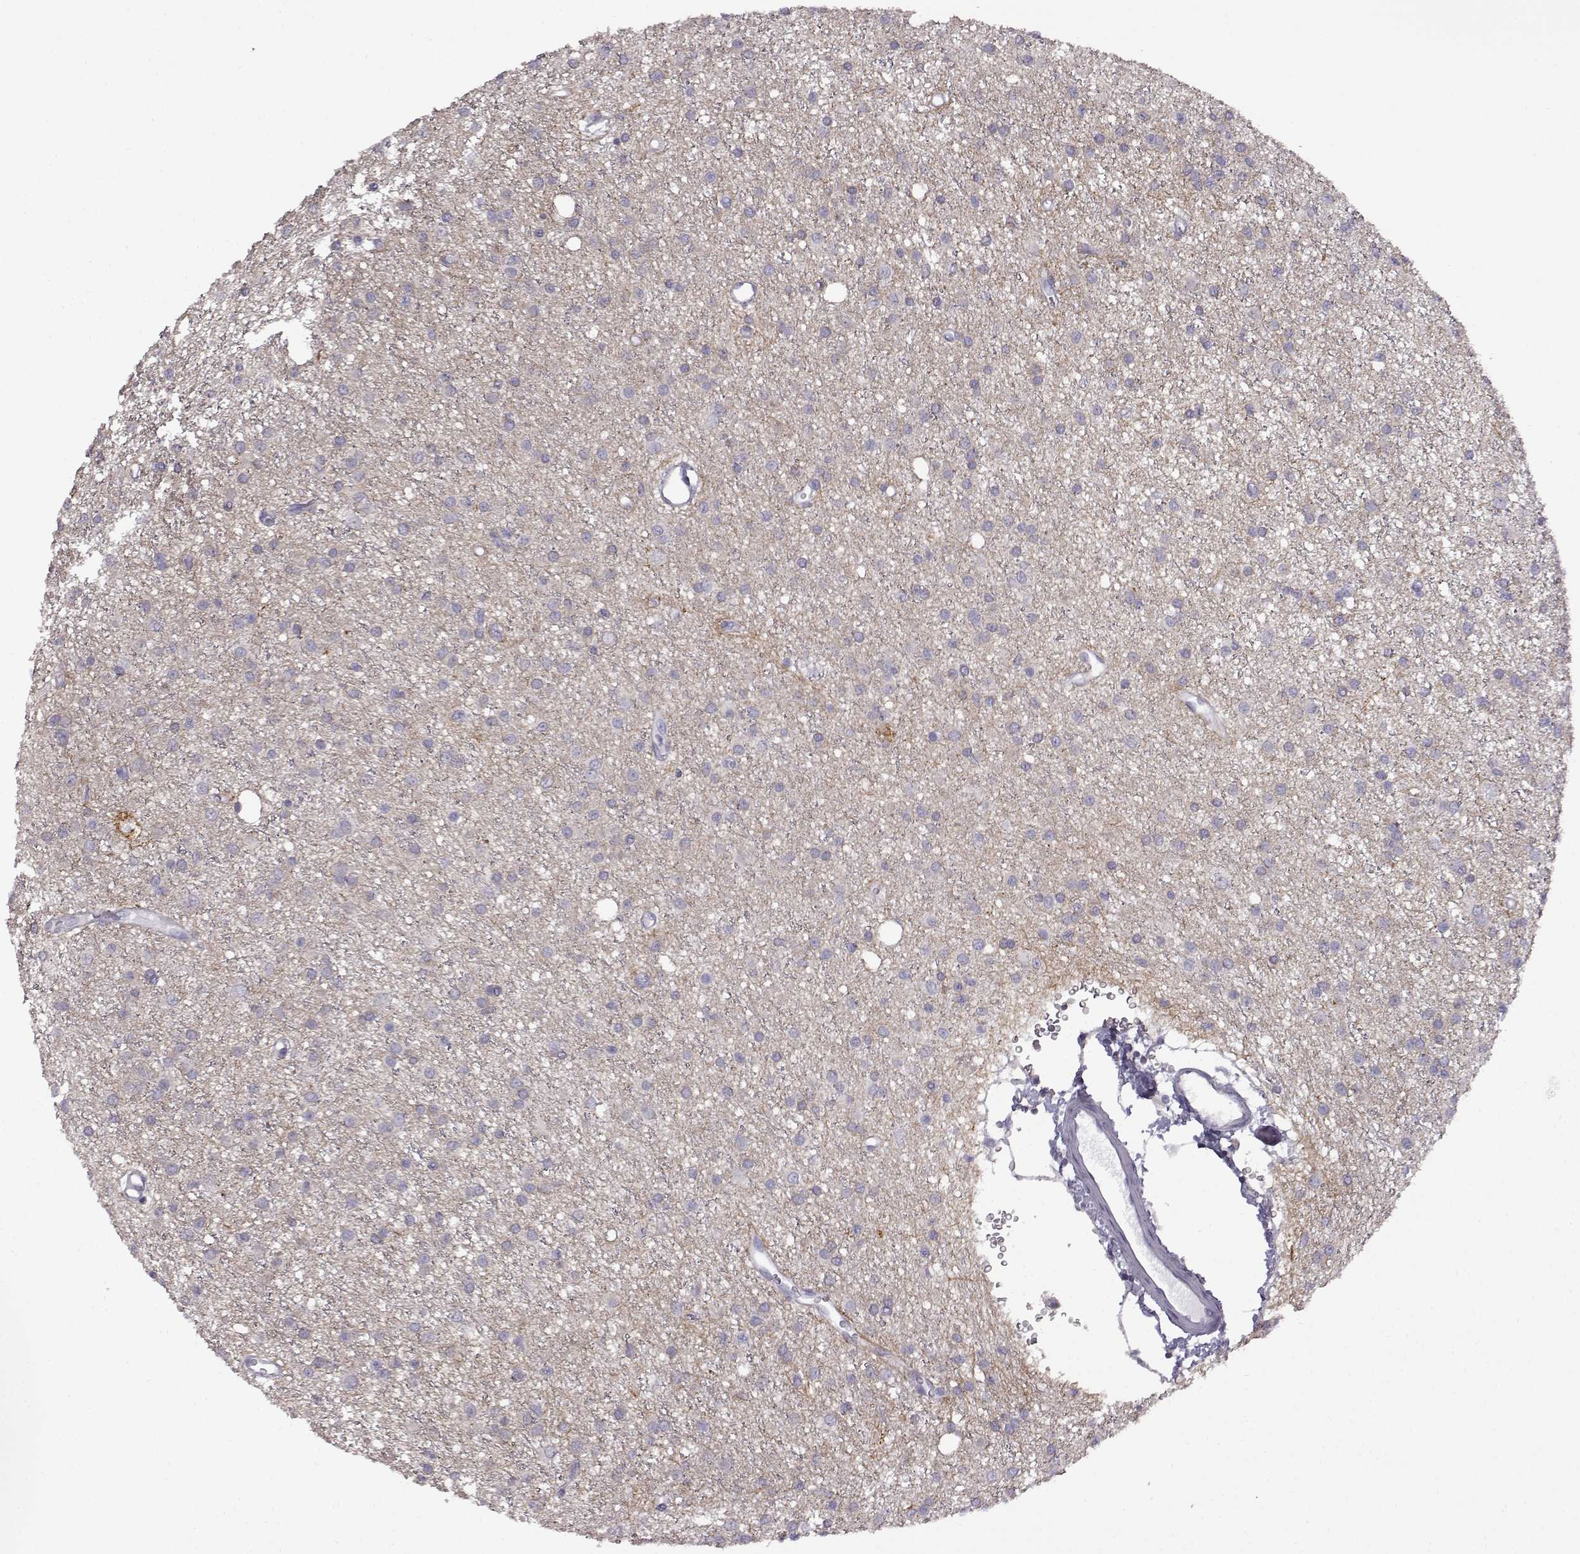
{"staining": {"intensity": "negative", "quantity": "none", "location": "none"}, "tissue": "glioma", "cell_type": "Tumor cells", "image_type": "cancer", "snomed": [{"axis": "morphology", "description": "Glioma, malignant, Low grade"}, {"axis": "topography", "description": "Brain"}], "caption": "Tumor cells are negative for protein expression in human glioma.", "gene": "VGF", "patient": {"sex": "male", "age": 27}}